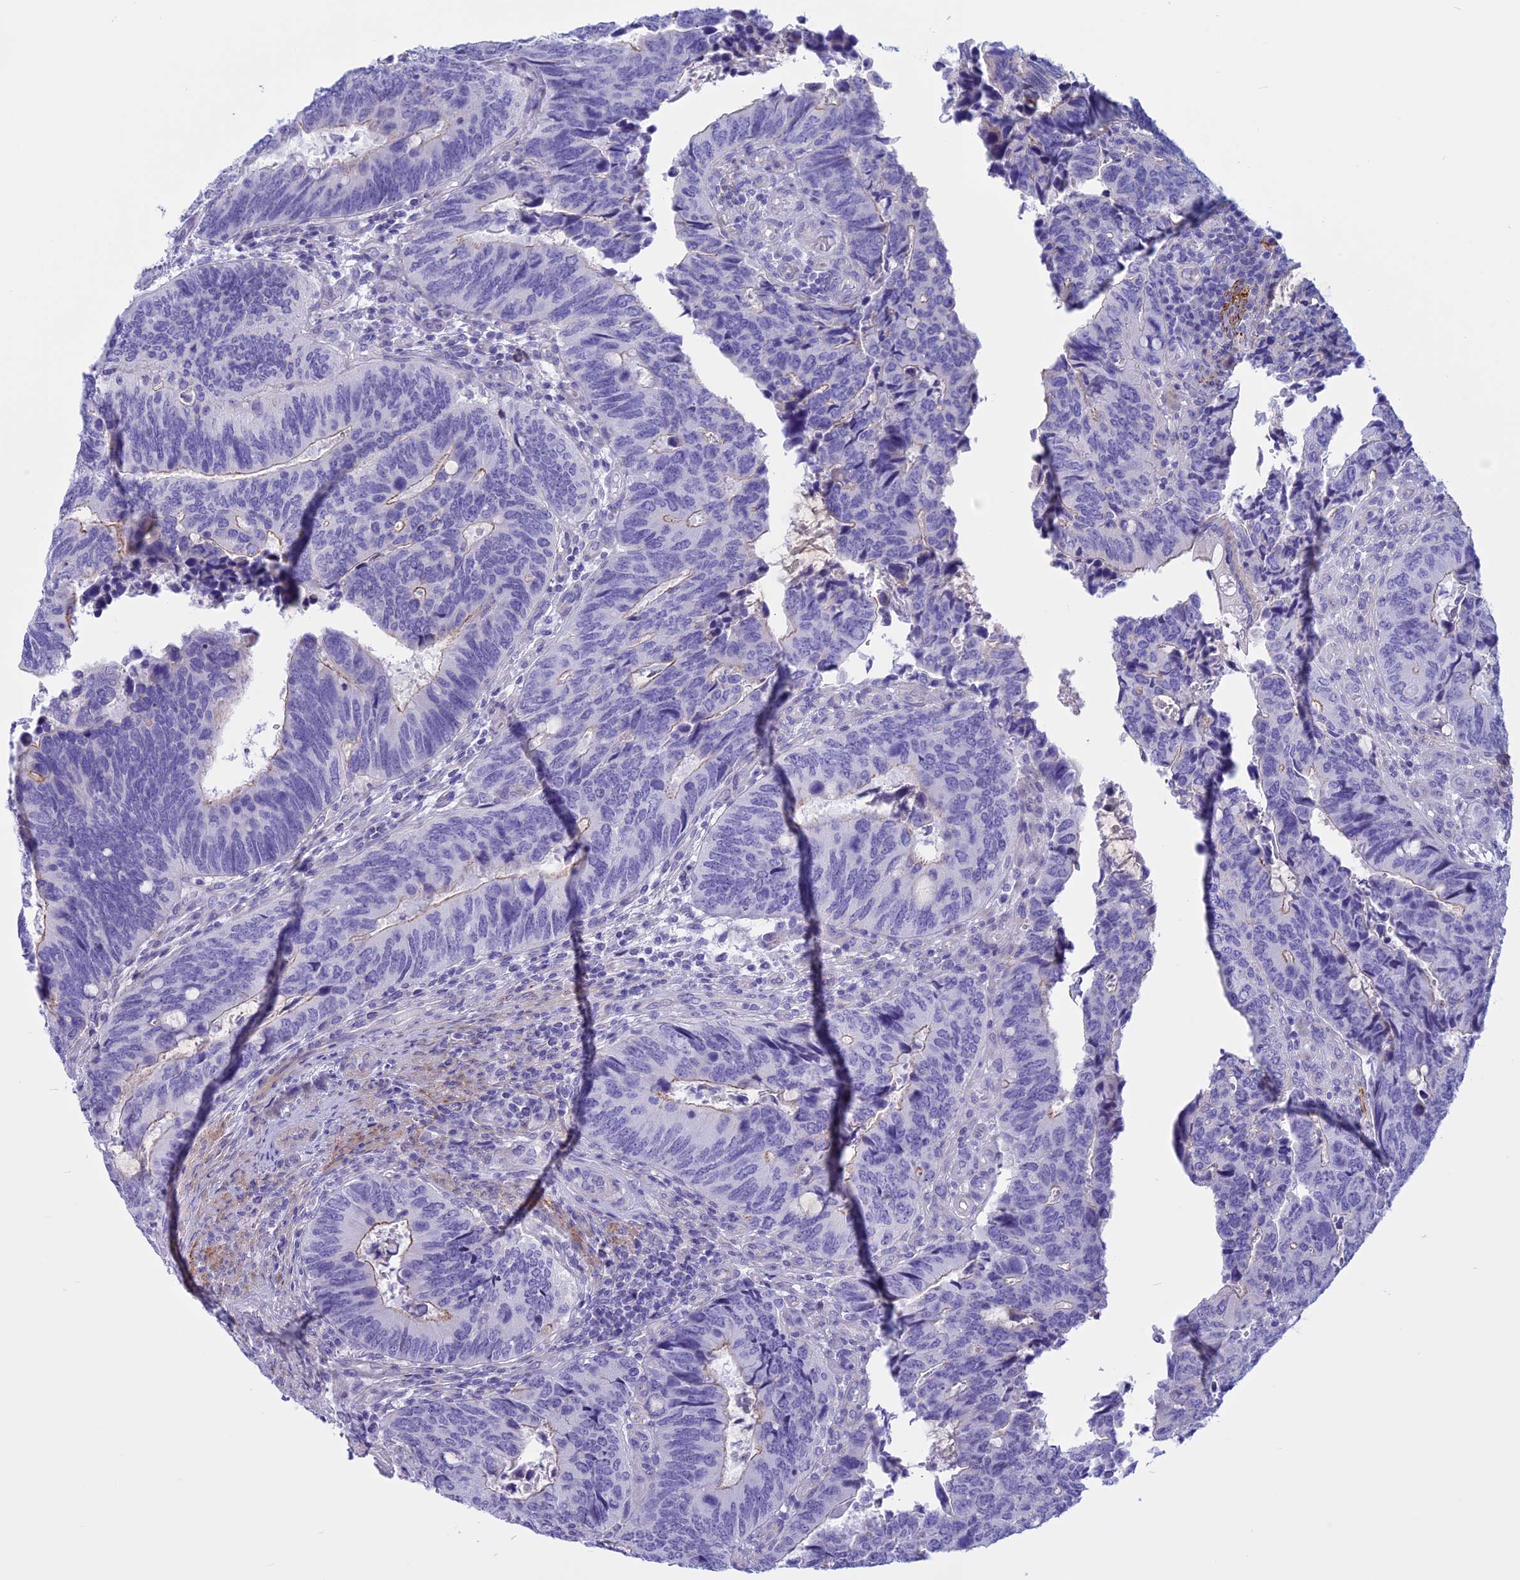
{"staining": {"intensity": "negative", "quantity": "none", "location": "none"}, "tissue": "colorectal cancer", "cell_type": "Tumor cells", "image_type": "cancer", "snomed": [{"axis": "morphology", "description": "Adenocarcinoma, NOS"}, {"axis": "topography", "description": "Colon"}], "caption": "This is a histopathology image of IHC staining of adenocarcinoma (colorectal), which shows no positivity in tumor cells.", "gene": "SPHKAP", "patient": {"sex": "male", "age": 87}}